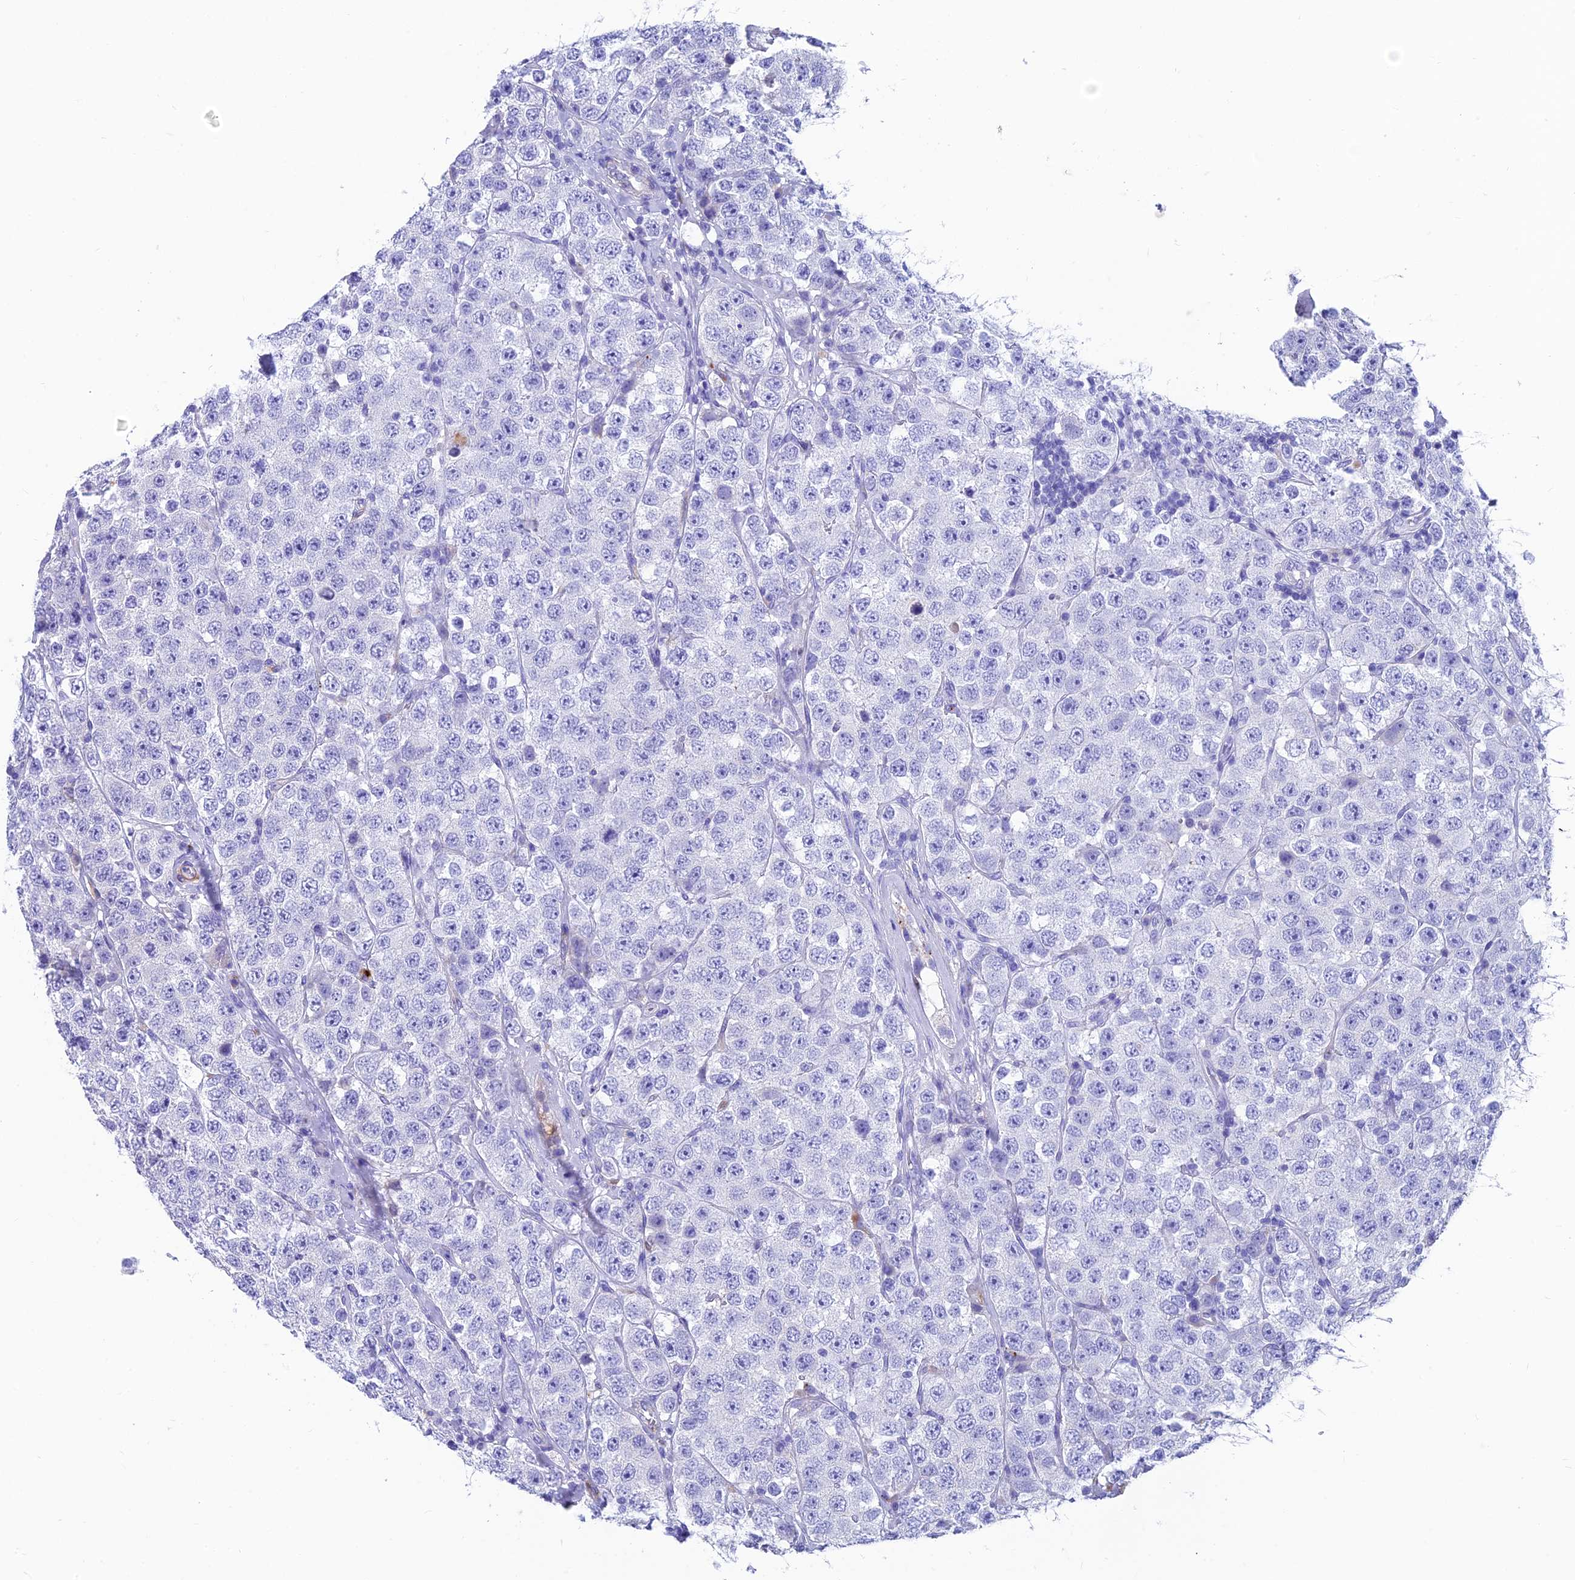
{"staining": {"intensity": "negative", "quantity": "none", "location": "none"}, "tissue": "testis cancer", "cell_type": "Tumor cells", "image_type": "cancer", "snomed": [{"axis": "morphology", "description": "Seminoma, NOS"}, {"axis": "topography", "description": "Testis"}], "caption": "Immunohistochemistry (IHC) image of seminoma (testis) stained for a protein (brown), which demonstrates no expression in tumor cells.", "gene": "GNG11", "patient": {"sex": "male", "age": 28}}